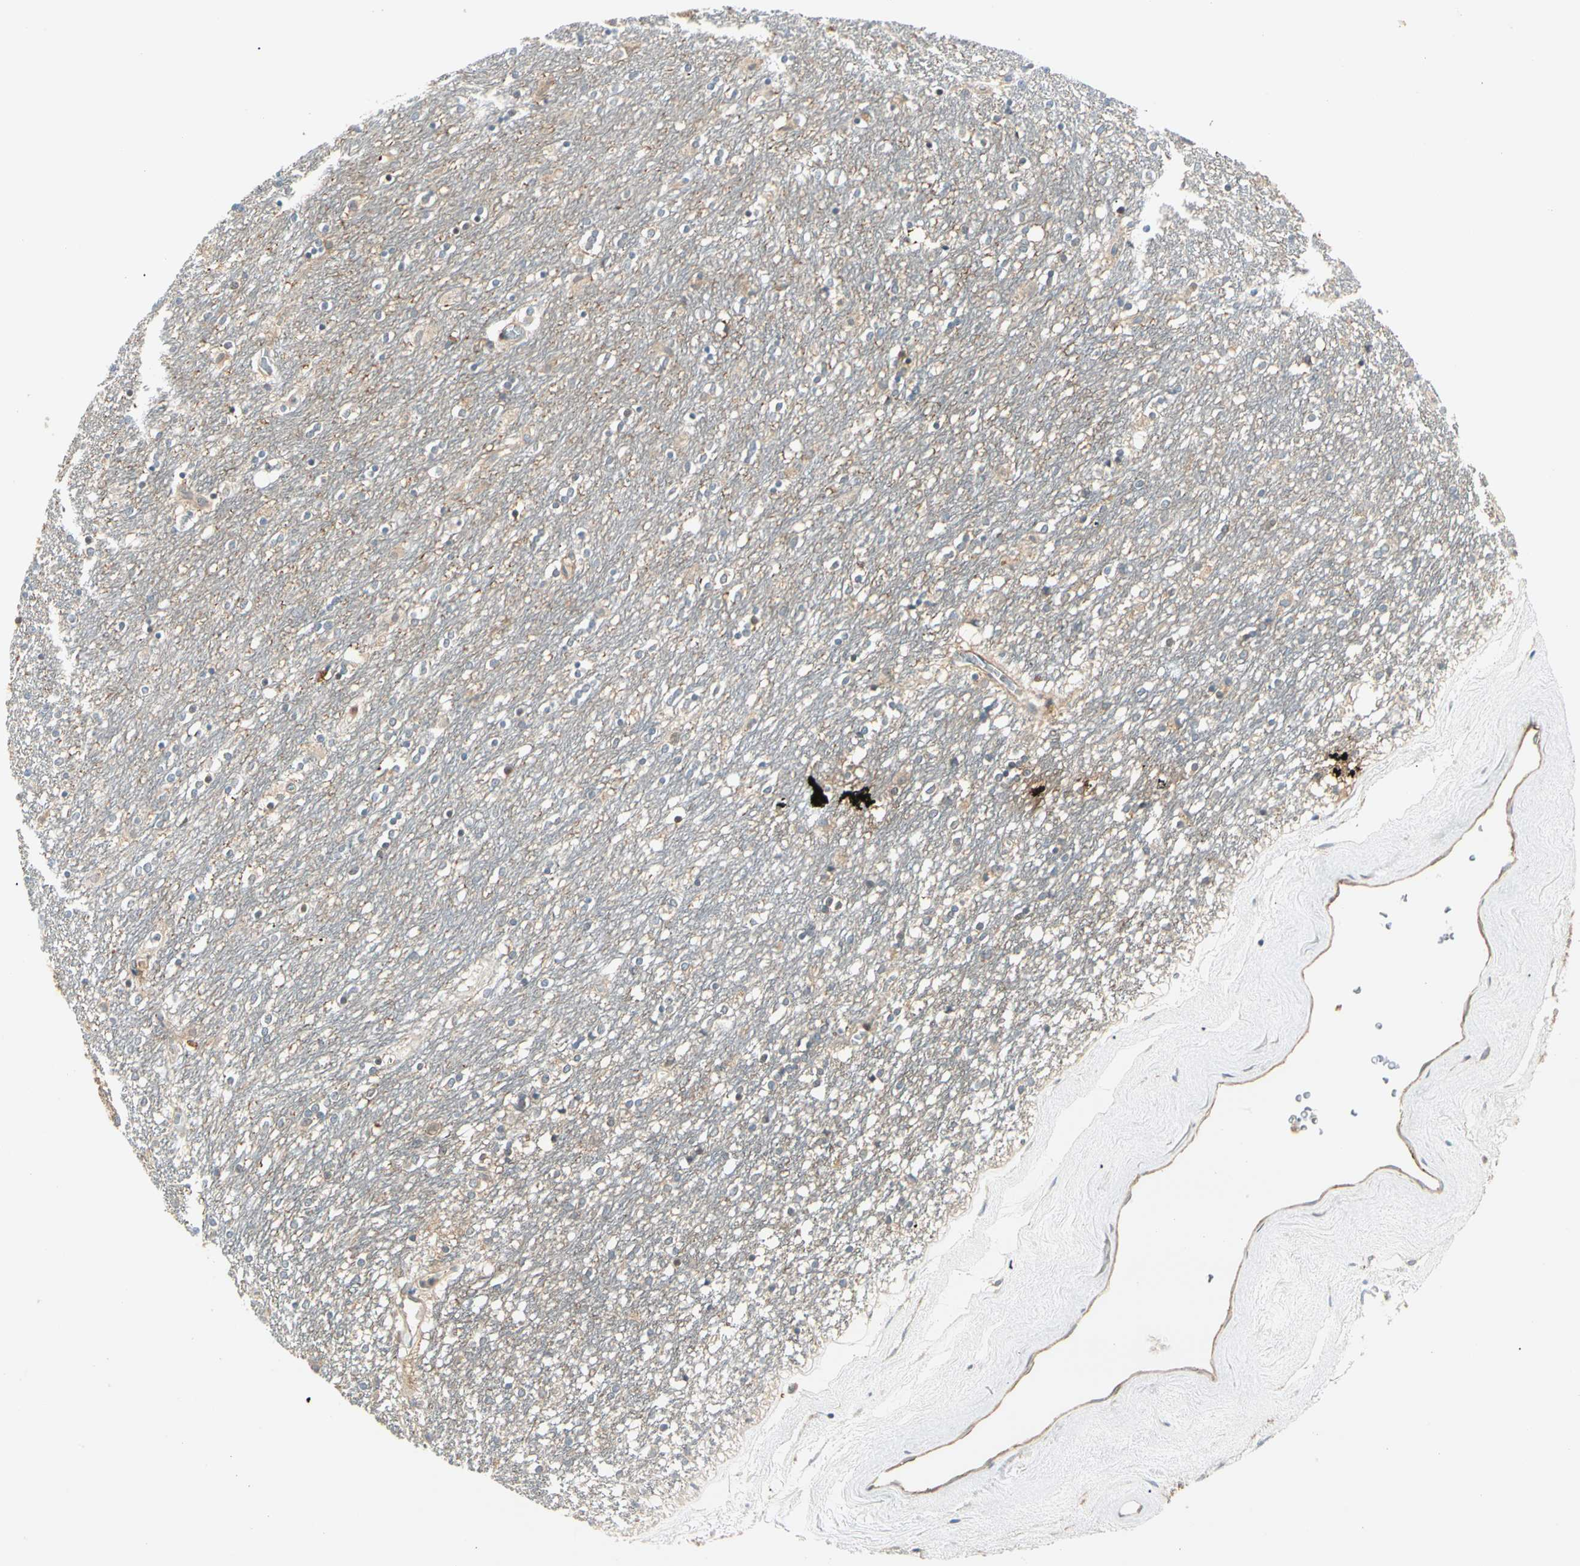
{"staining": {"intensity": "weak", "quantity": "25%-75%", "location": "cytoplasmic/membranous"}, "tissue": "caudate", "cell_type": "Glial cells", "image_type": "normal", "snomed": [{"axis": "morphology", "description": "Normal tissue, NOS"}, {"axis": "topography", "description": "Lateral ventricle wall"}], "caption": "Caudate stained with DAB (3,3'-diaminobenzidine) immunohistochemistry (IHC) demonstrates low levels of weak cytoplasmic/membranous positivity in about 25%-75% of glial cells.", "gene": "ROCK2", "patient": {"sex": "female", "age": 54}}